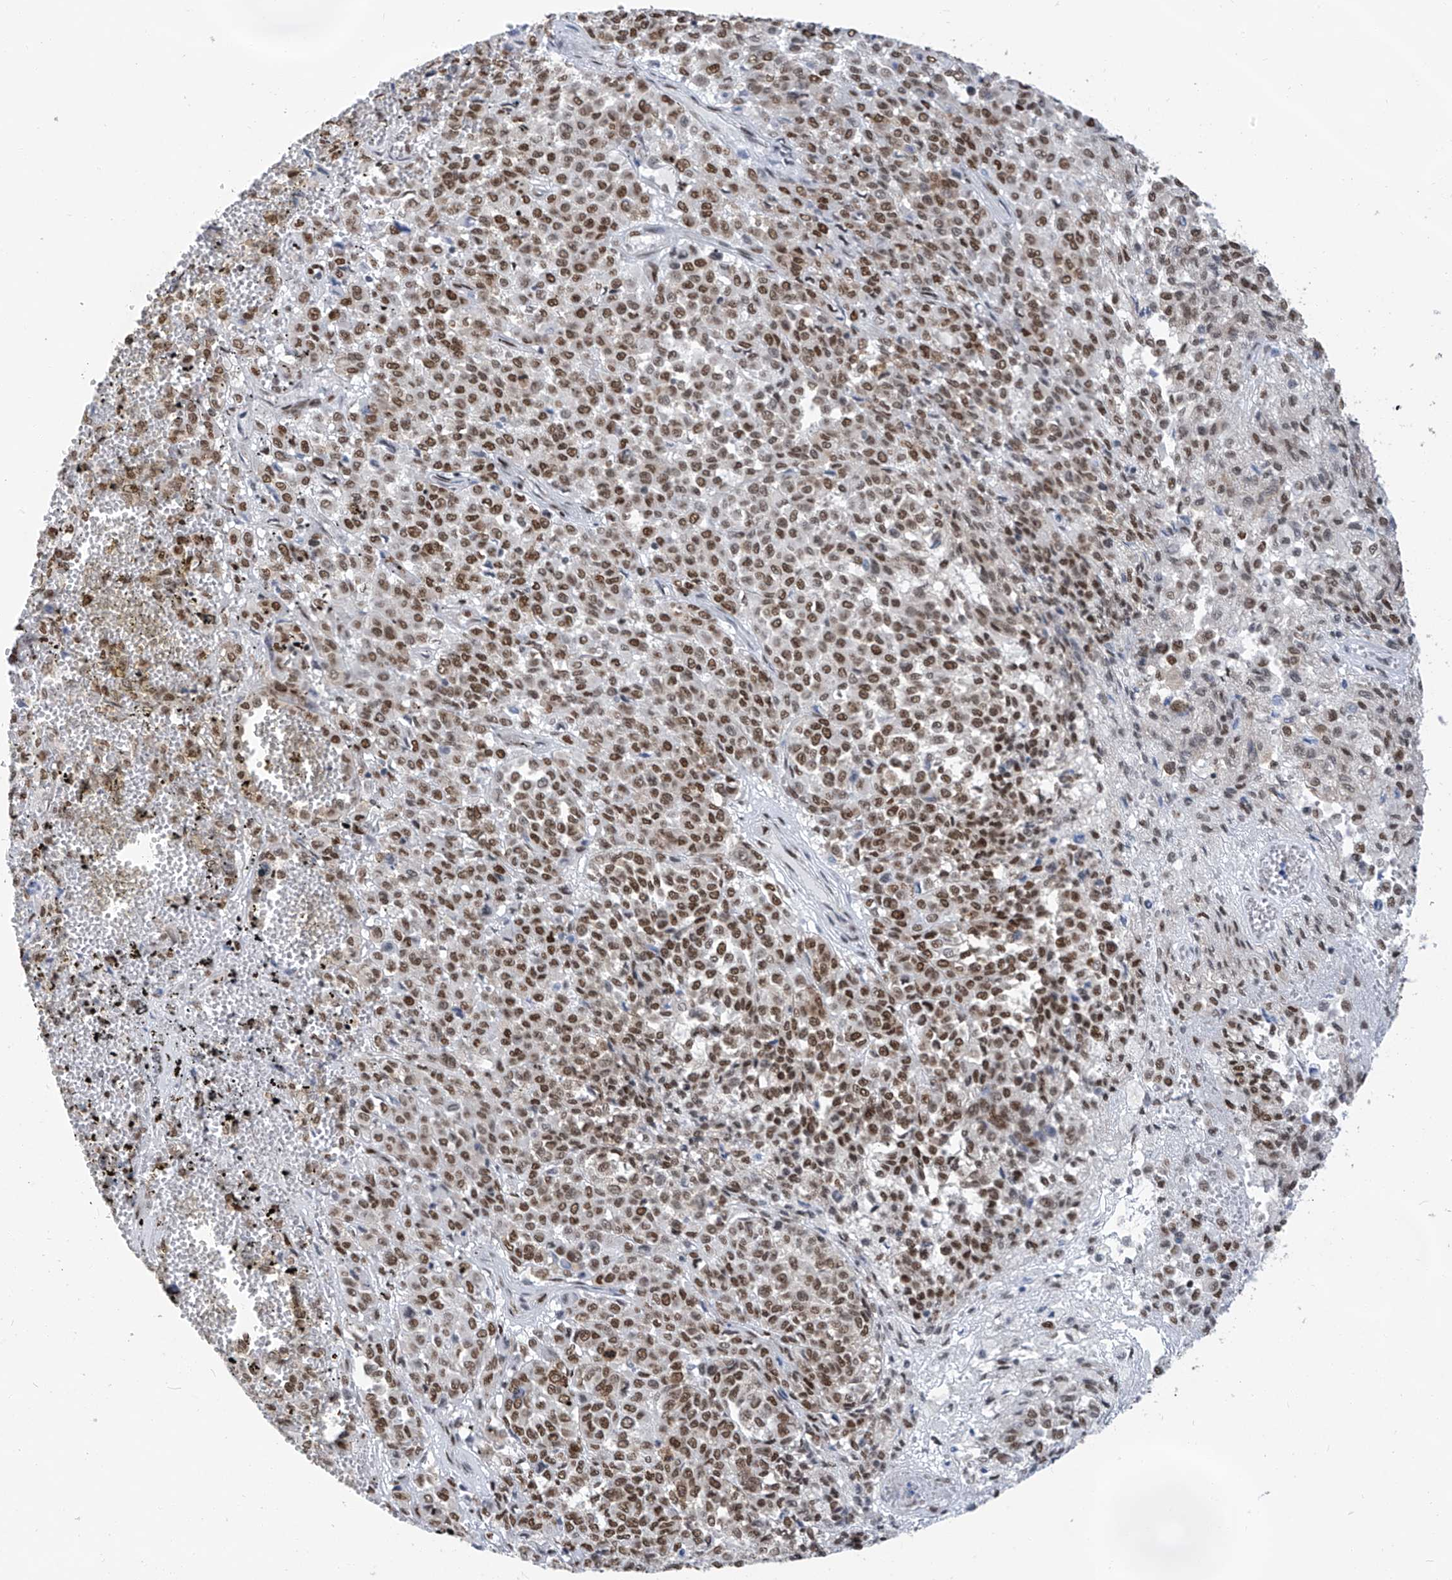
{"staining": {"intensity": "moderate", "quantity": ">75%", "location": "nuclear"}, "tissue": "melanoma", "cell_type": "Tumor cells", "image_type": "cancer", "snomed": [{"axis": "morphology", "description": "Malignant melanoma, Metastatic site"}, {"axis": "topography", "description": "Pancreas"}], "caption": "A histopathology image of malignant melanoma (metastatic site) stained for a protein shows moderate nuclear brown staining in tumor cells.", "gene": "KHSRP", "patient": {"sex": "female", "age": 30}}